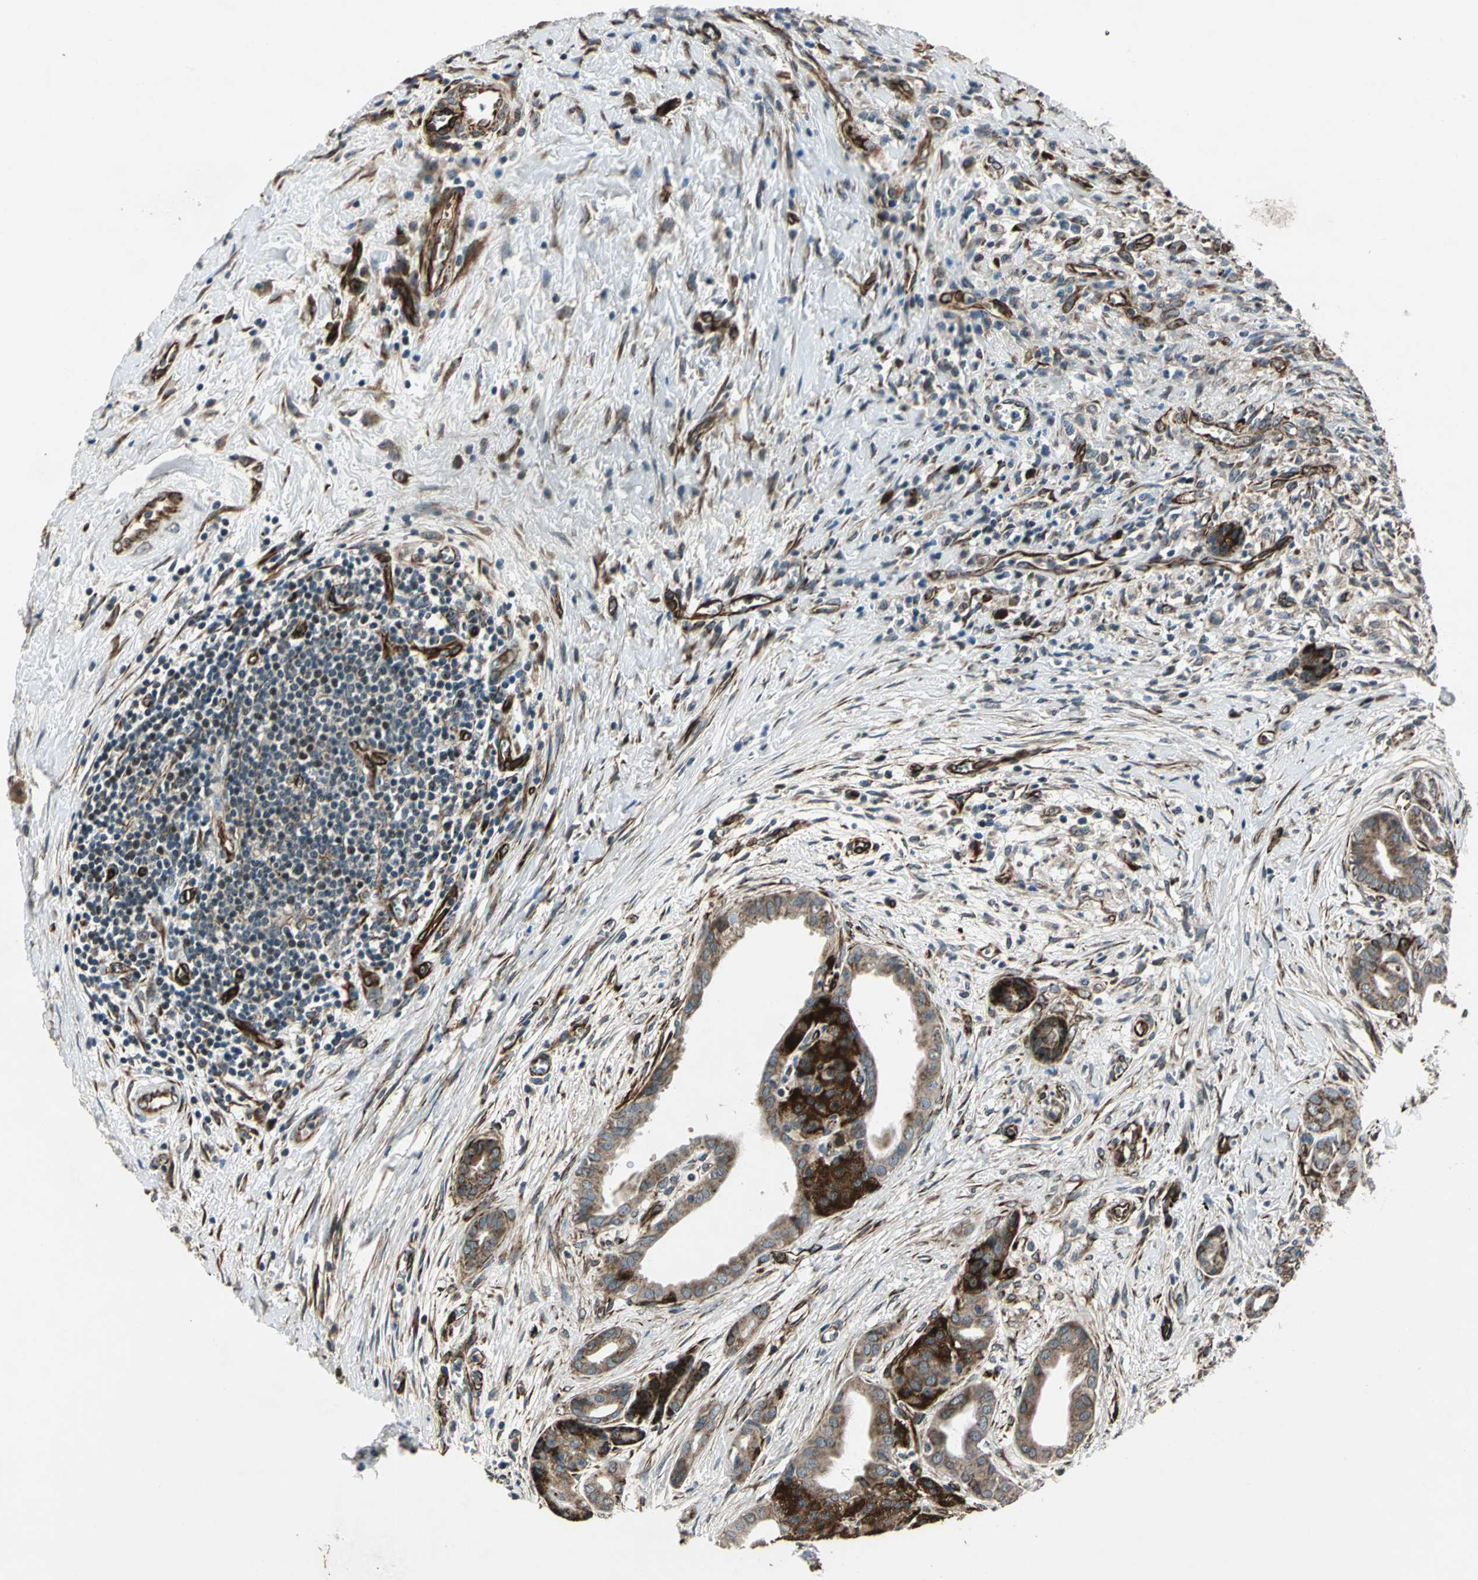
{"staining": {"intensity": "strong", "quantity": ">75%", "location": "cytoplasmic/membranous"}, "tissue": "pancreatic cancer", "cell_type": "Tumor cells", "image_type": "cancer", "snomed": [{"axis": "morphology", "description": "Adenocarcinoma, NOS"}, {"axis": "topography", "description": "Pancreas"}], "caption": "Protein expression analysis of pancreatic cancer reveals strong cytoplasmic/membranous expression in about >75% of tumor cells.", "gene": "EXD2", "patient": {"sex": "male", "age": 59}}